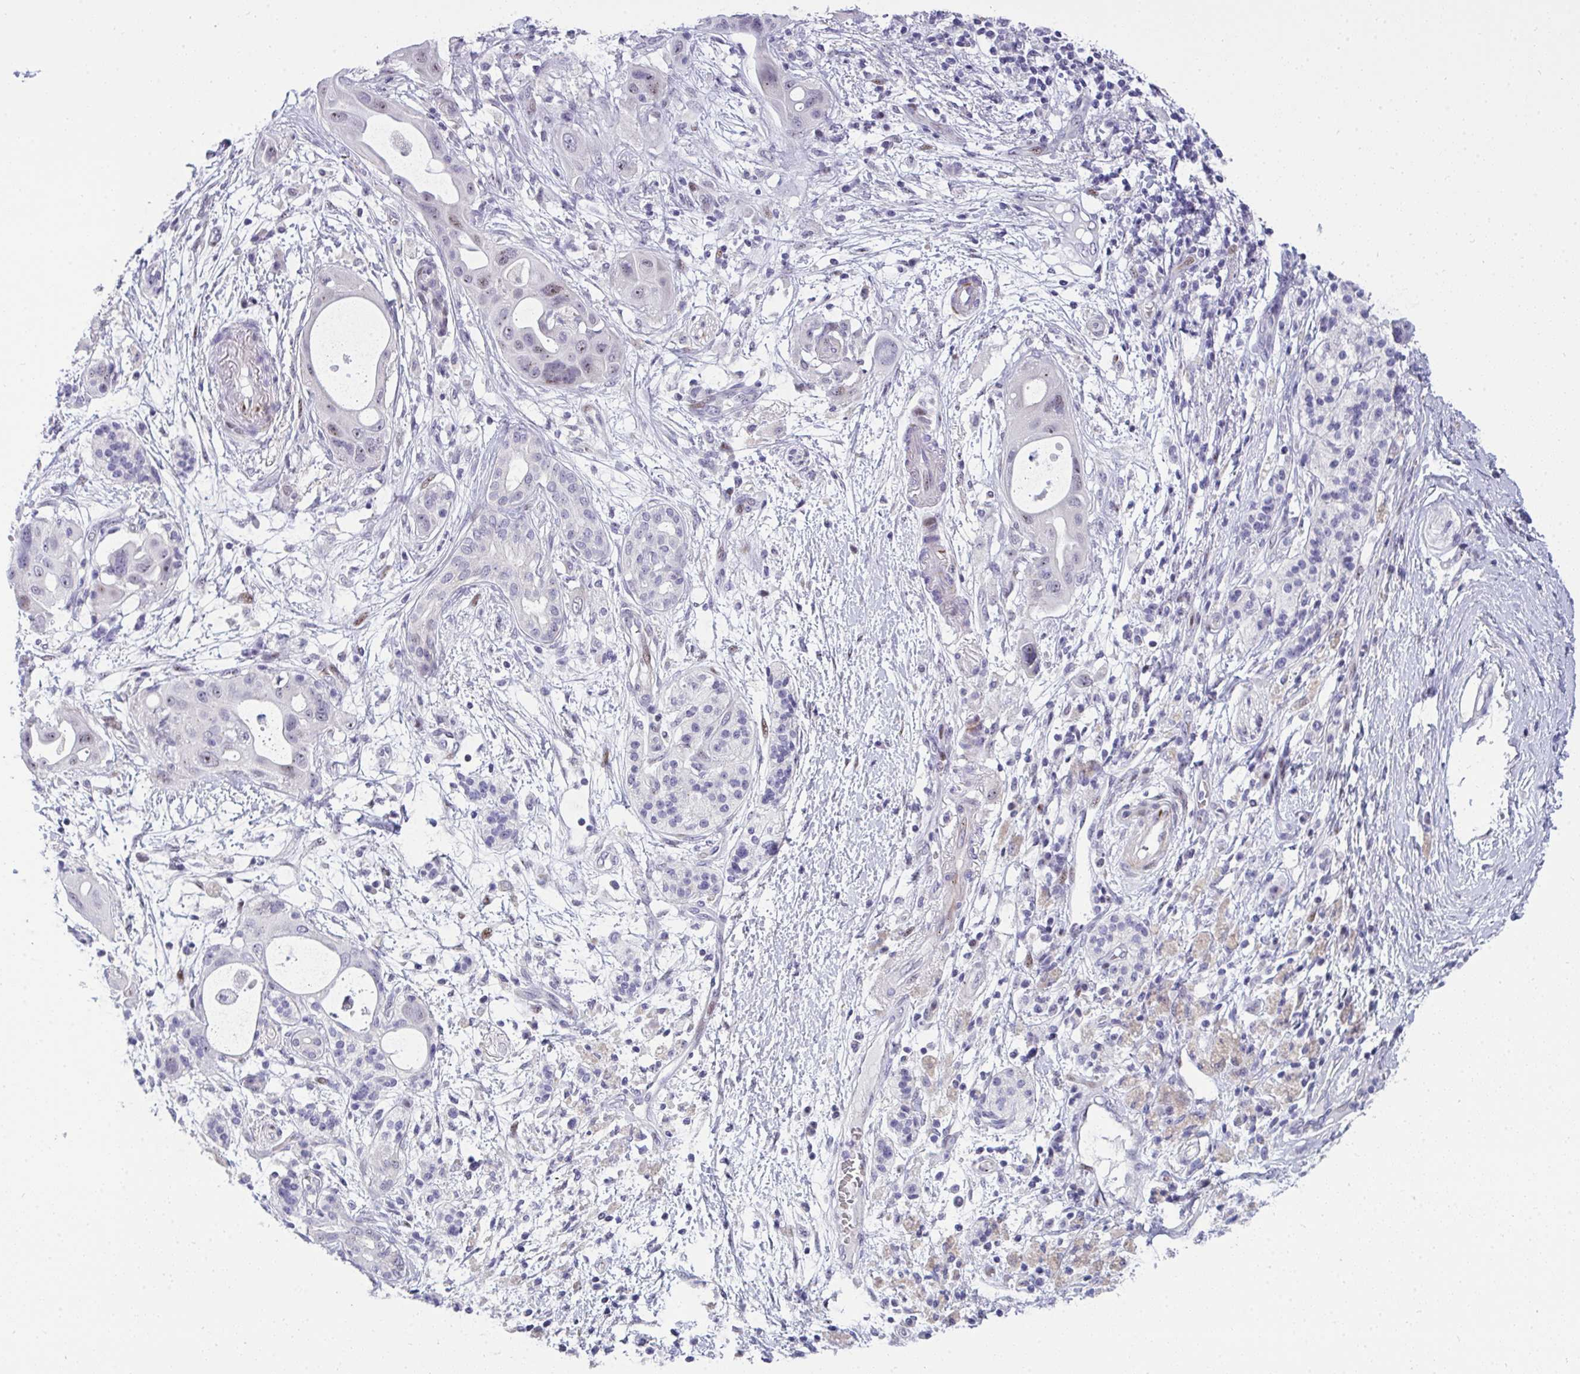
{"staining": {"intensity": "weak", "quantity": "<25%", "location": "nuclear"}, "tissue": "pancreatic cancer", "cell_type": "Tumor cells", "image_type": "cancer", "snomed": [{"axis": "morphology", "description": "Adenocarcinoma, NOS"}, {"axis": "topography", "description": "Pancreas"}], "caption": "High magnification brightfield microscopy of adenocarcinoma (pancreatic) stained with DAB (brown) and counterstained with hematoxylin (blue): tumor cells show no significant positivity.", "gene": "PLPPR3", "patient": {"sex": "male", "age": 68}}